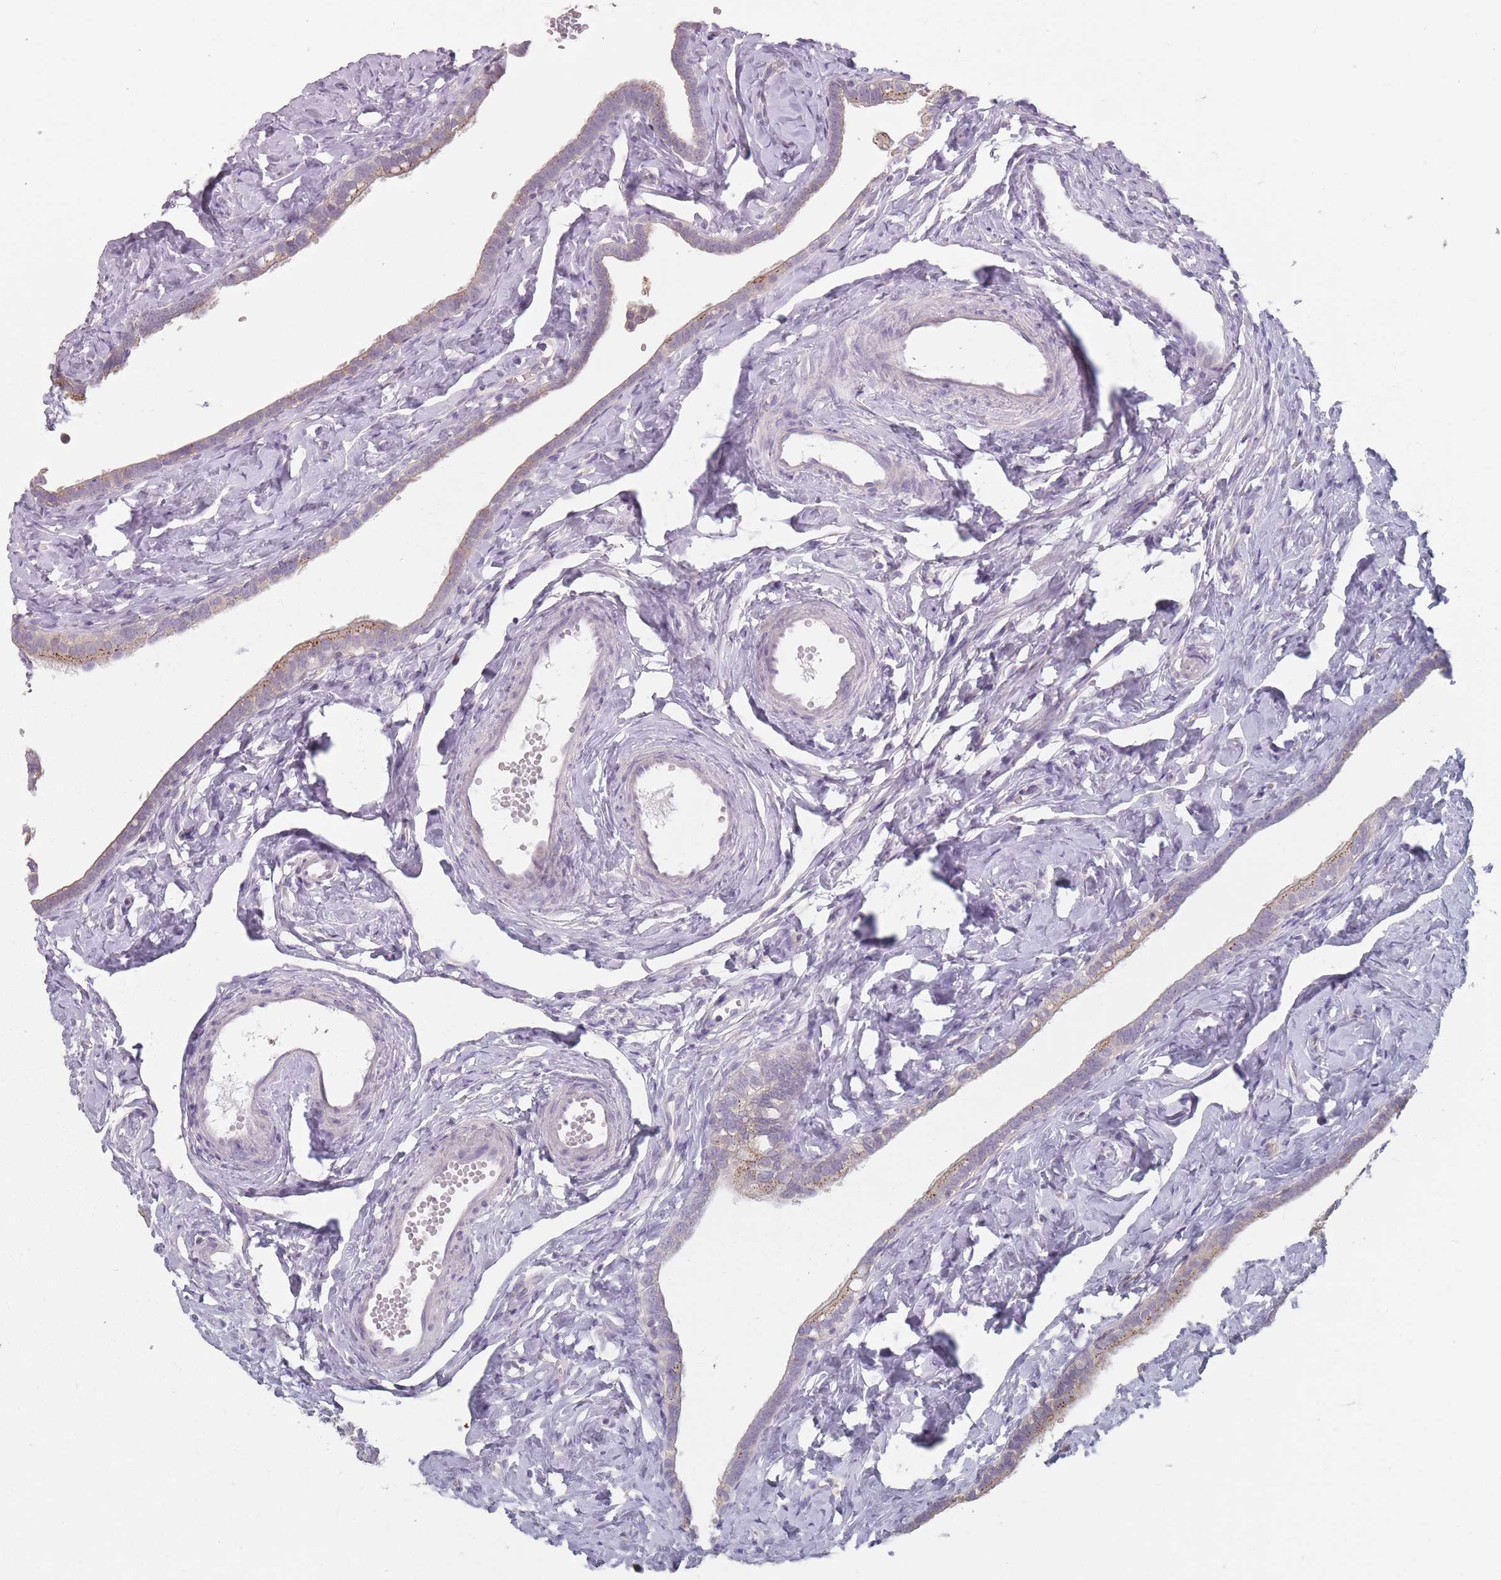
{"staining": {"intensity": "moderate", "quantity": "25%-75%", "location": "cytoplasmic/membranous"}, "tissue": "fallopian tube", "cell_type": "Glandular cells", "image_type": "normal", "snomed": [{"axis": "morphology", "description": "Normal tissue, NOS"}, {"axis": "topography", "description": "Fallopian tube"}], "caption": "Fallopian tube was stained to show a protein in brown. There is medium levels of moderate cytoplasmic/membranous expression in approximately 25%-75% of glandular cells. (IHC, brightfield microscopy, high magnification).", "gene": "AKAIN1", "patient": {"sex": "female", "age": 66}}